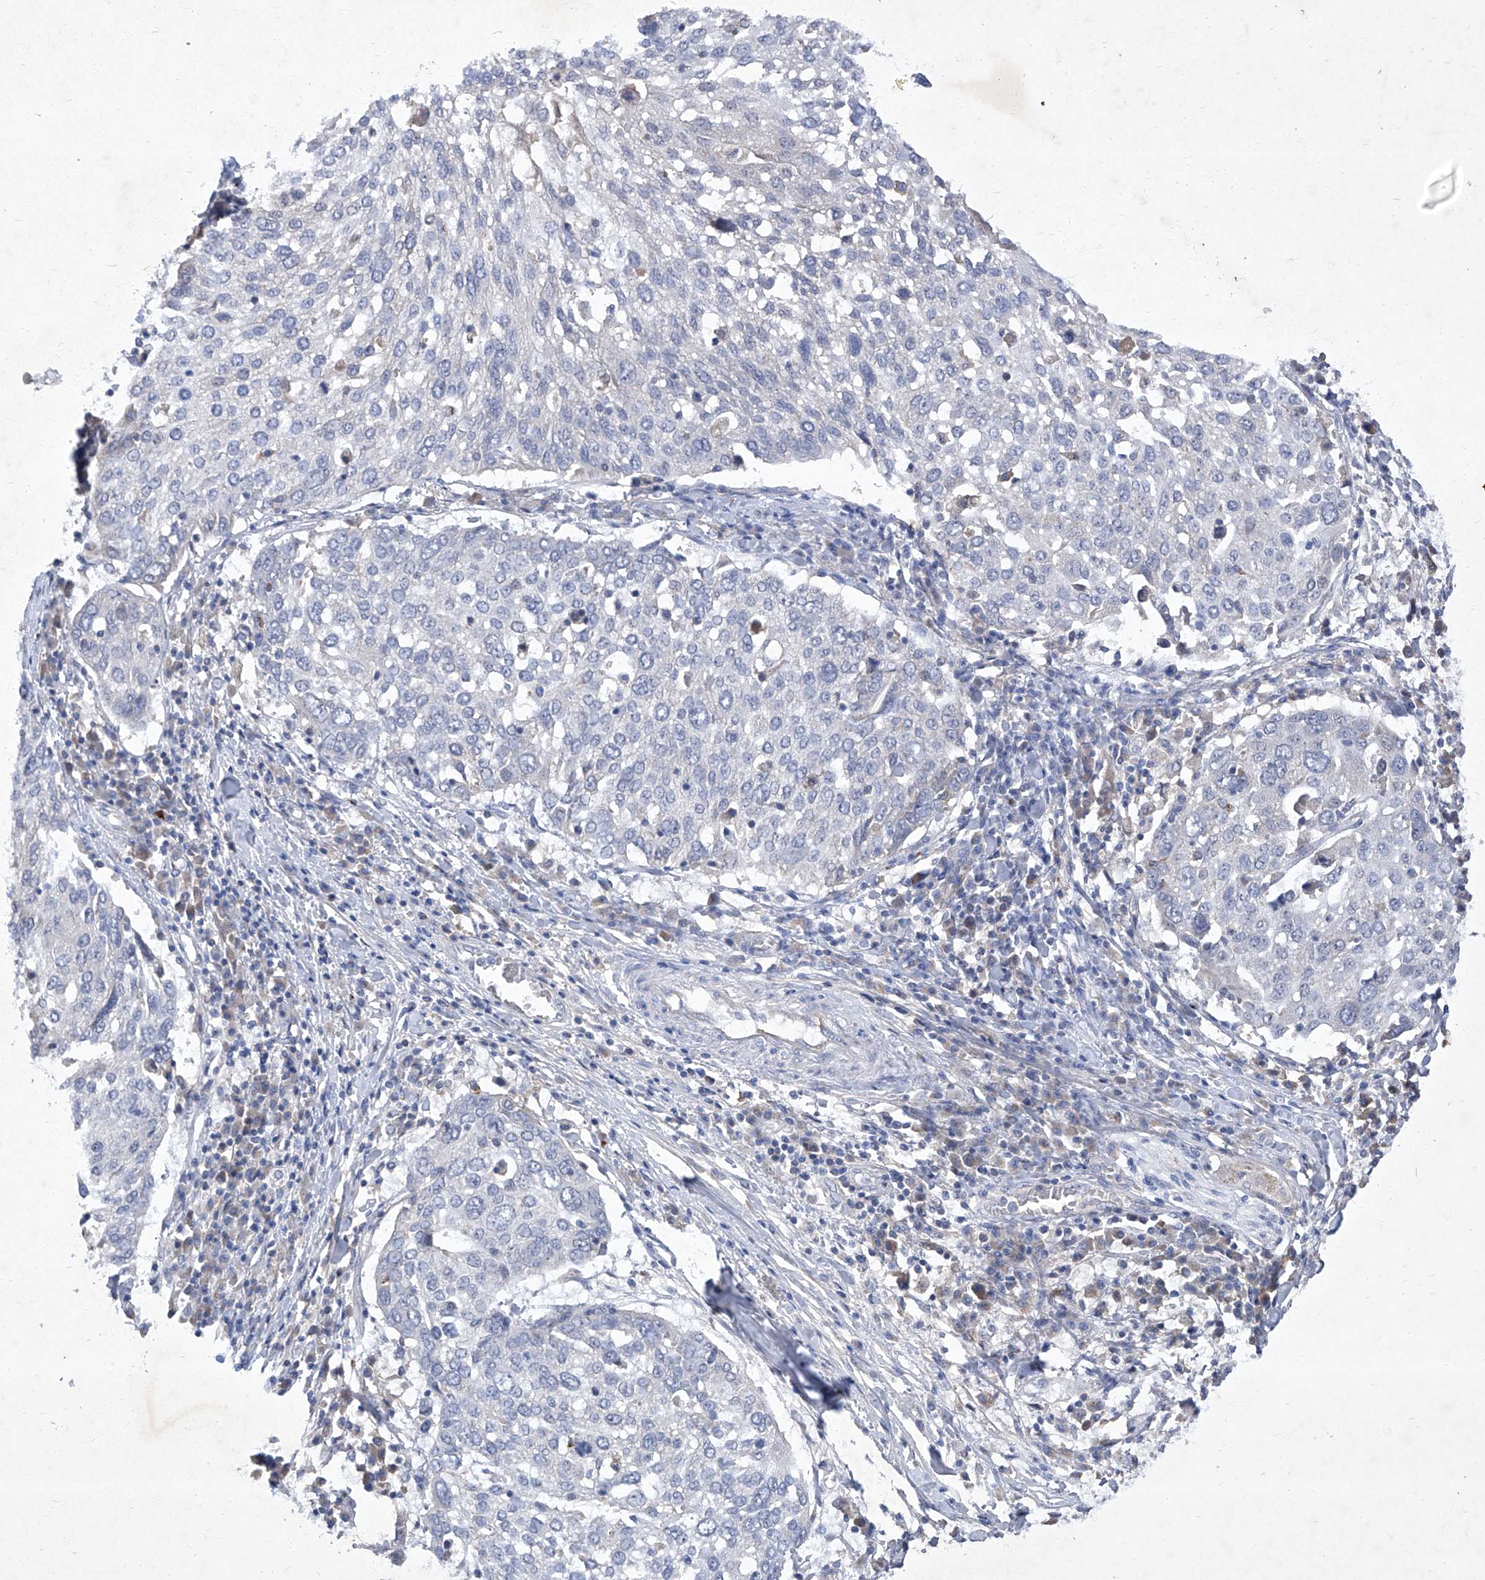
{"staining": {"intensity": "negative", "quantity": "none", "location": "none"}, "tissue": "lung cancer", "cell_type": "Tumor cells", "image_type": "cancer", "snomed": [{"axis": "morphology", "description": "Squamous cell carcinoma, NOS"}, {"axis": "topography", "description": "Lung"}], "caption": "The photomicrograph demonstrates no staining of tumor cells in lung squamous cell carcinoma.", "gene": "SBK2", "patient": {"sex": "male", "age": 65}}